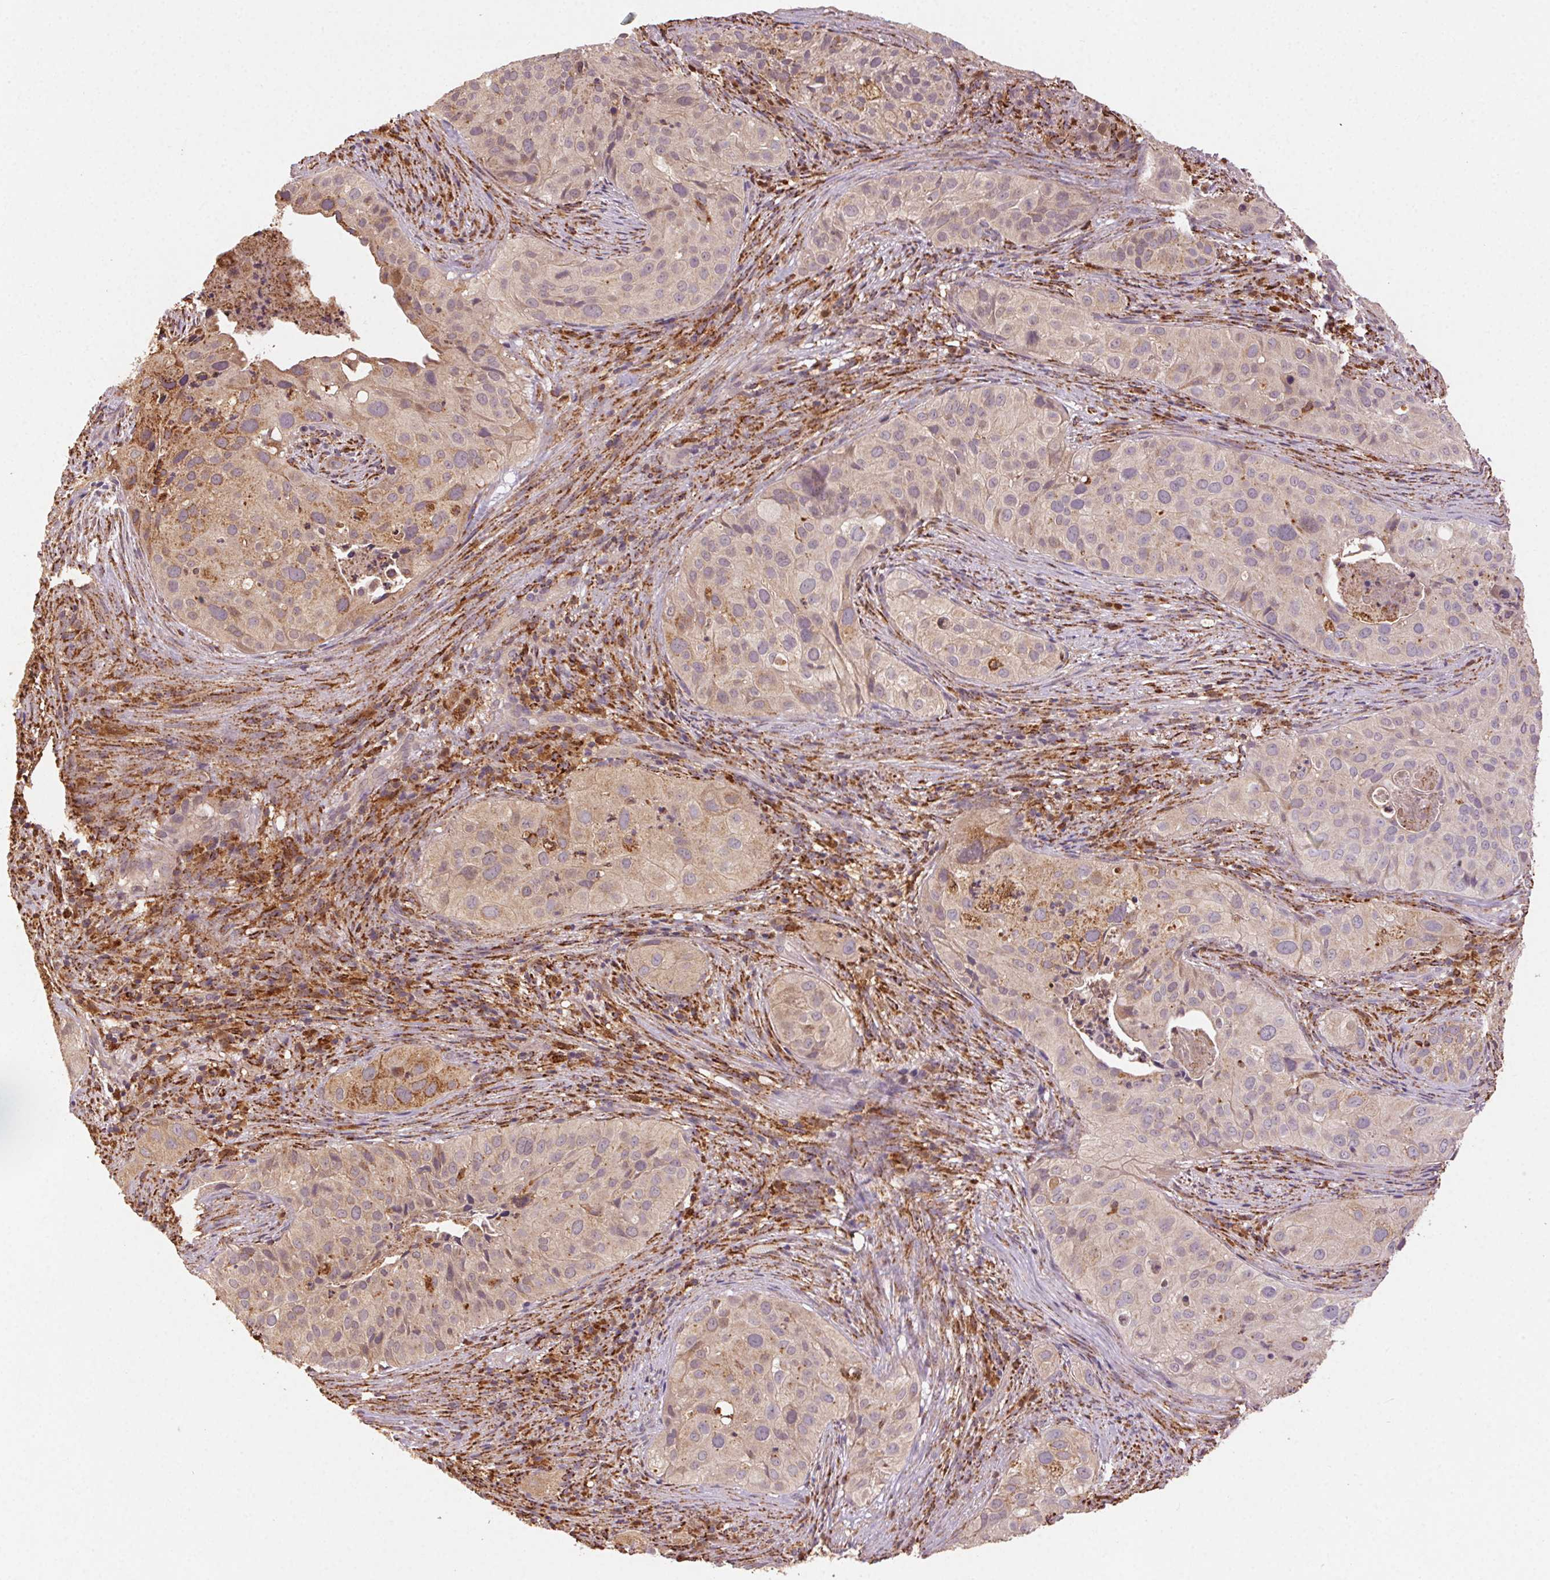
{"staining": {"intensity": "weak", "quantity": "25%-75%", "location": "cytoplasmic/membranous"}, "tissue": "cervical cancer", "cell_type": "Tumor cells", "image_type": "cancer", "snomed": [{"axis": "morphology", "description": "Squamous cell carcinoma, NOS"}, {"axis": "topography", "description": "Cervix"}], "caption": "Immunohistochemistry (IHC) image of neoplastic tissue: cervical cancer stained using immunohistochemistry displays low levels of weak protein expression localized specifically in the cytoplasmic/membranous of tumor cells, appearing as a cytoplasmic/membranous brown color.", "gene": "FNBP1L", "patient": {"sex": "female", "age": 38}}